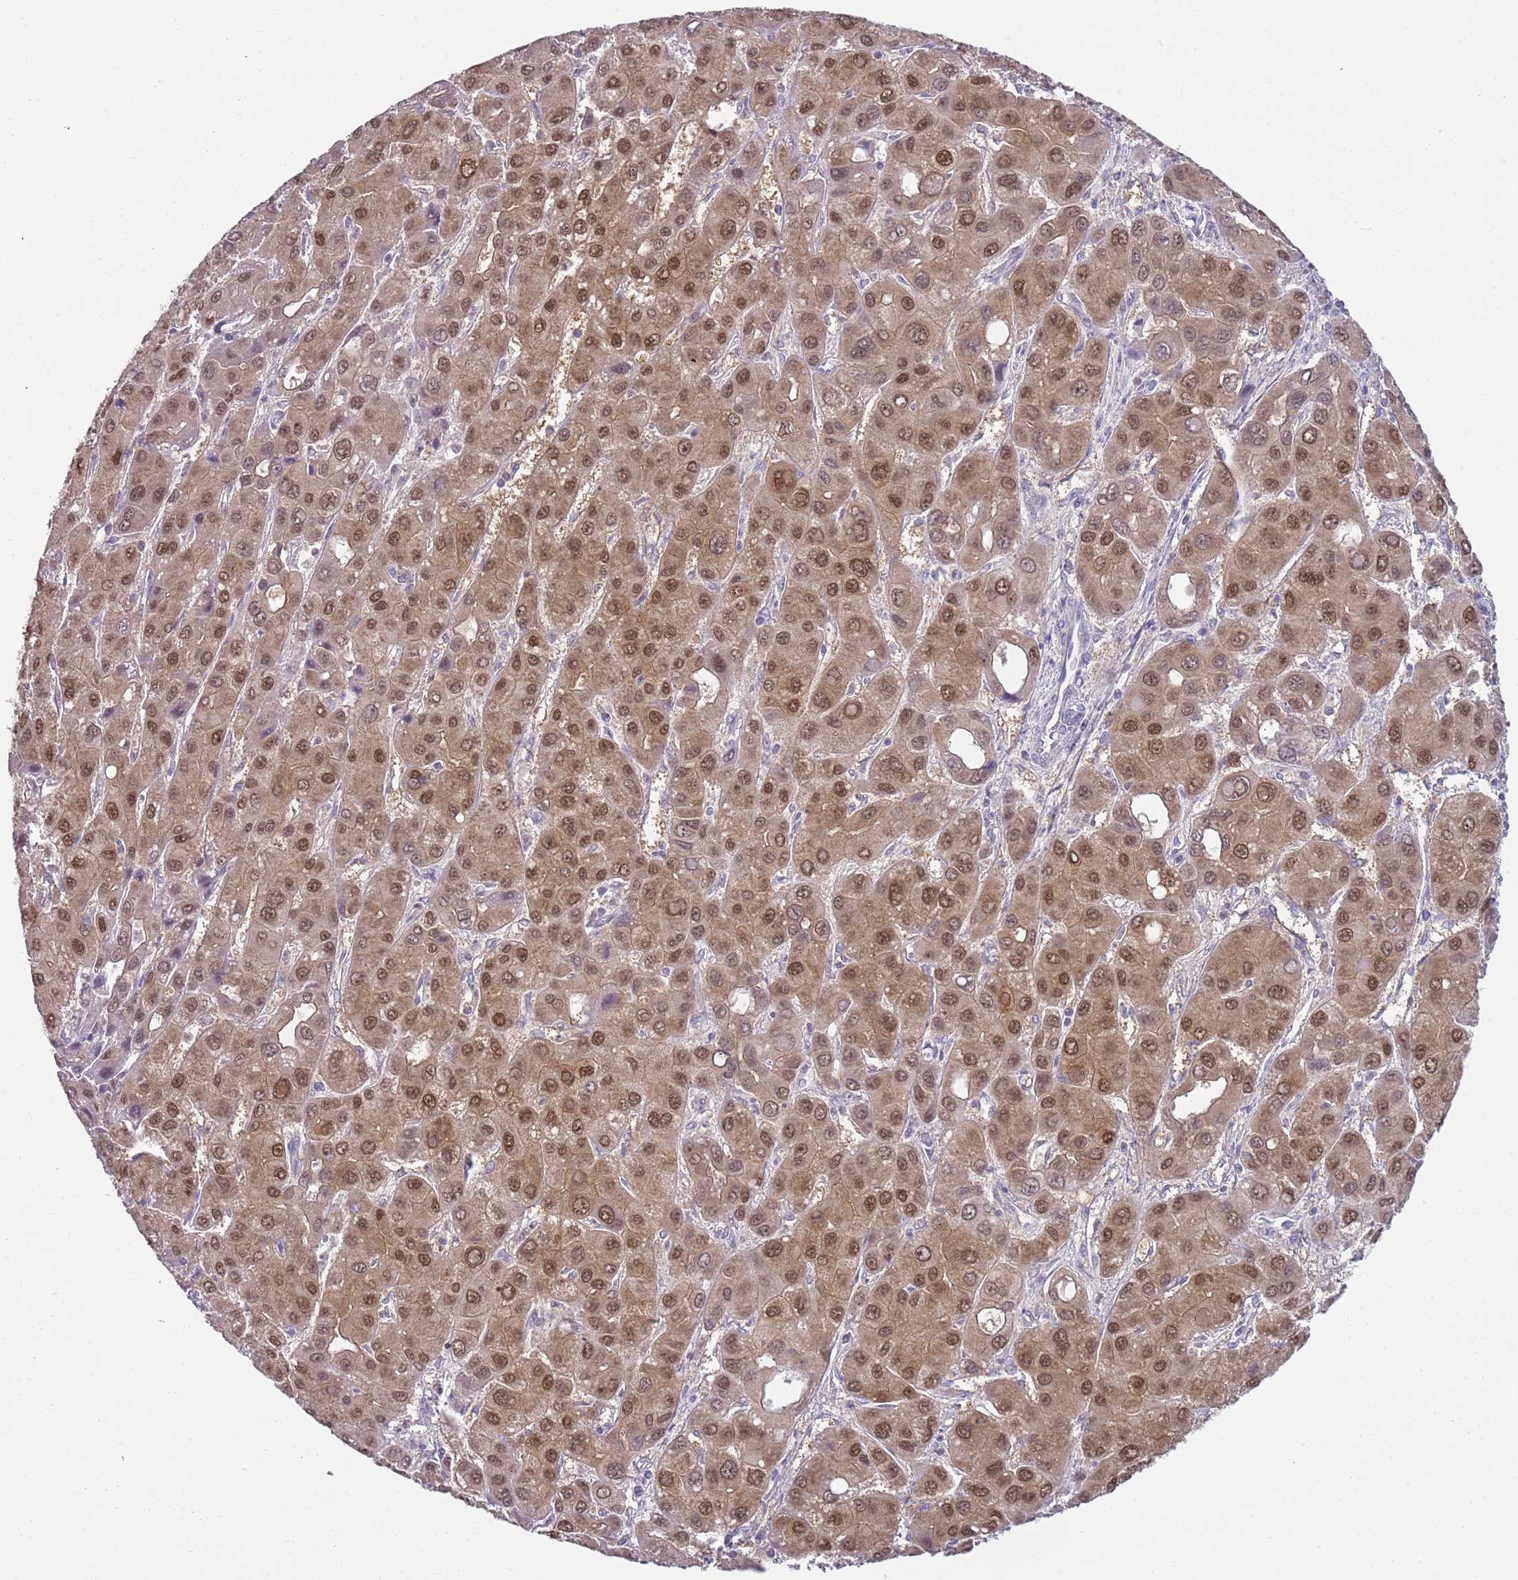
{"staining": {"intensity": "moderate", "quantity": ">75%", "location": "cytoplasmic/membranous,nuclear"}, "tissue": "liver cancer", "cell_type": "Tumor cells", "image_type": "cancer", "snomed": [{"axis": "morphology", "description": "Carcinoma, Hepatocellular, NOS"}, {"axis": "topography", "description": "Liver"}], "caption": "Immunohistochemistry (DAB) staining of human hepatocellular carcinoma (liver) demonstrates moderate cytoplasmic/membranous and nuclear protein expression in approximately >75% of tumor cells.", "gene": "SEPHS2", "patient": {"sex": "male", "age": 55}}